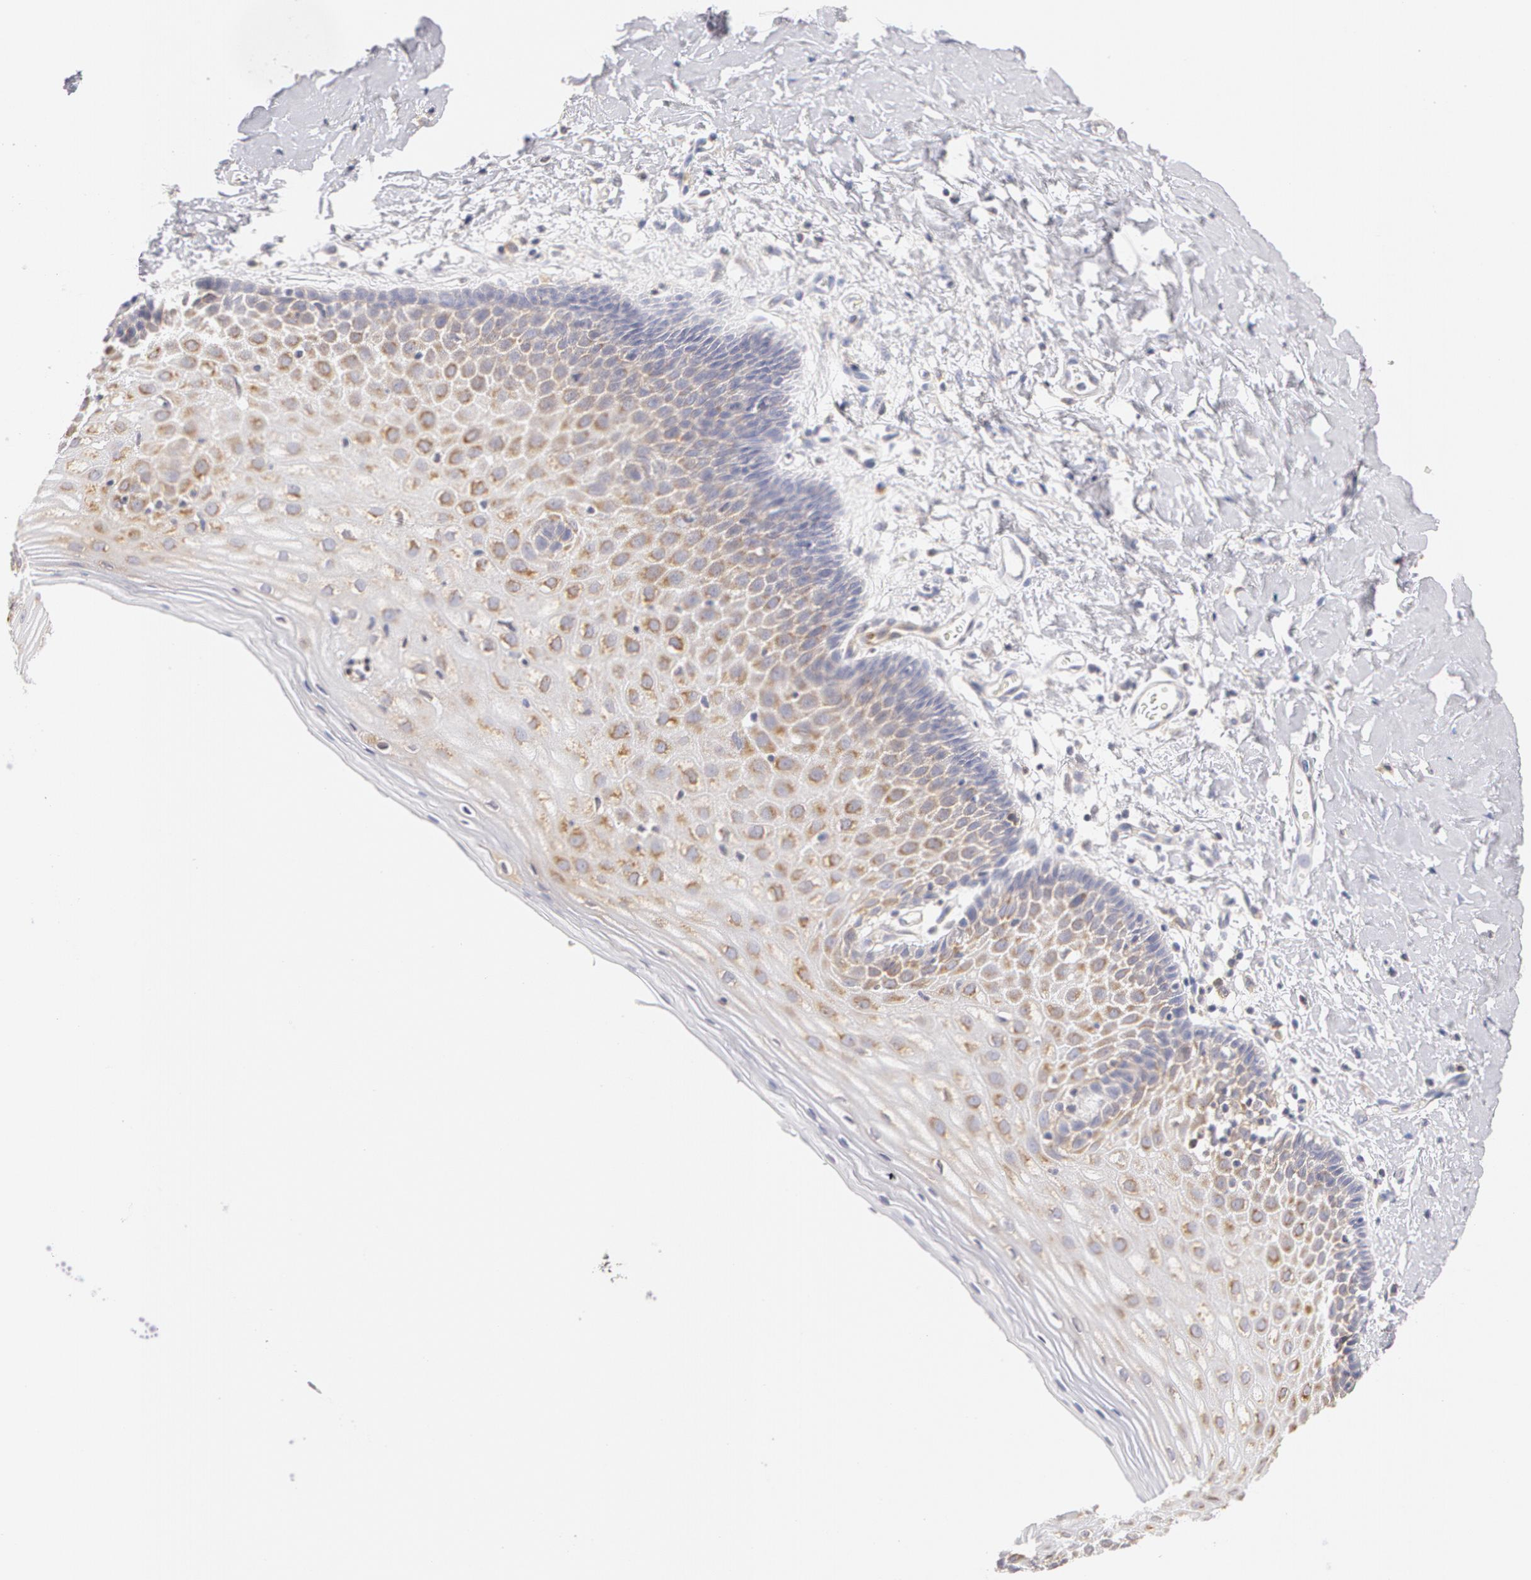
{"staining": {"intensity": "negative", "quantity": "none", "location": "none"}, "tissue": "cervix", "cell_type": "Glandular cells", "image_type": "normal", "snomed": [{"axis": "morphology", "description": "Normal tissue, NOS"}, {"axis": "topography", "description": "Cervix"}], "caption": "Protein analysis of benign cervix displays no significant staining in glandular cells.", "gene": "DDX3X", "patient": {"sex": "female", "age": 53}}